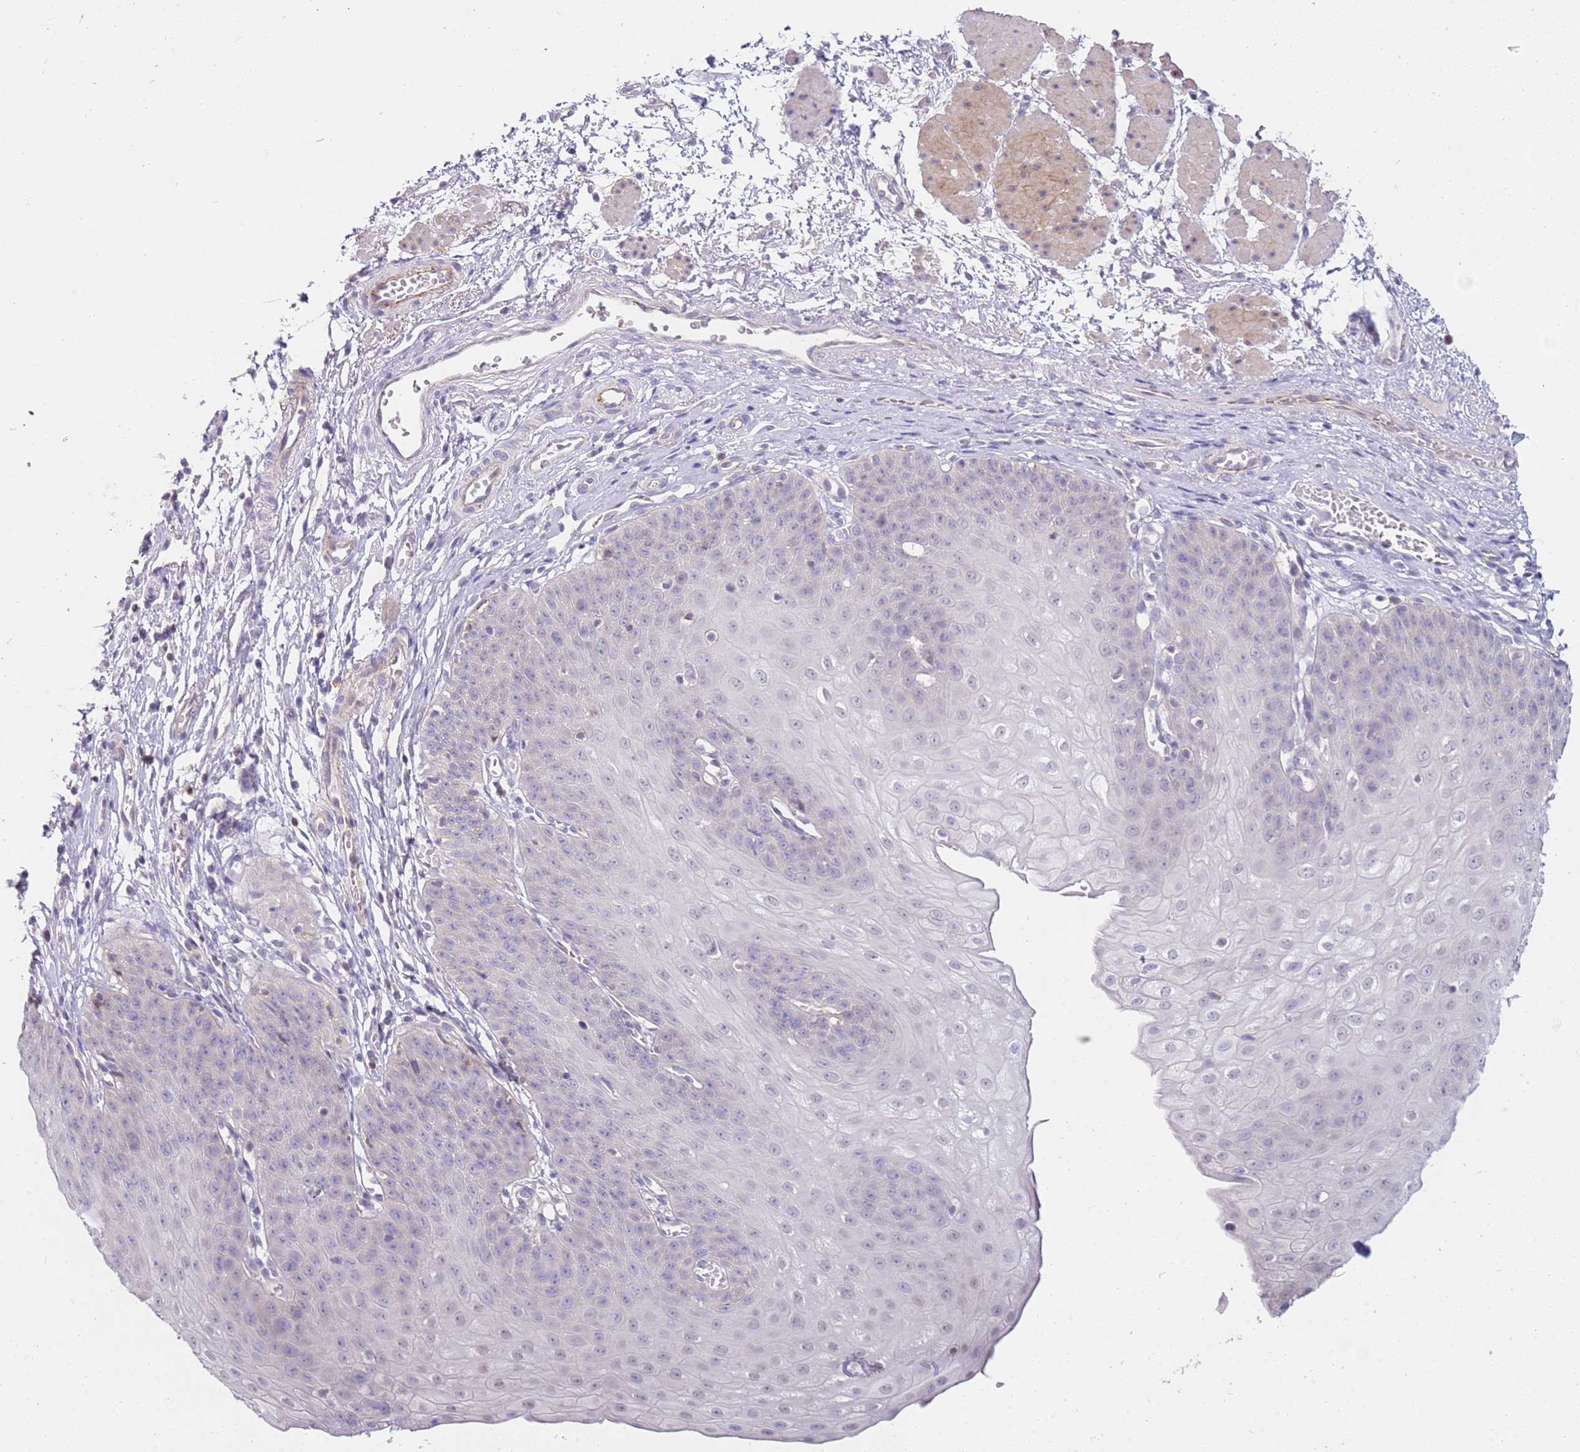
{"staining": {"intensity": "weak", "quantity": "<25%", "location": "nuclear"}, "tissue": "esophagus", "cell_type": "Squamous epithelial cells", "image_type": "normal", "snomed": [{"axis": "morphology", "description": "Normal tissue, NOS"}, {"axis": "topography", "description": "Esophagus"}], "caption": "High power microscopy image of an immunohistochemistry (IHC) photomicrograph of benign esophagus, revealing no significant expression in squamous epithelial cells.", "gene": "STK25", "patient": {"sex": "male", "age": 71}}